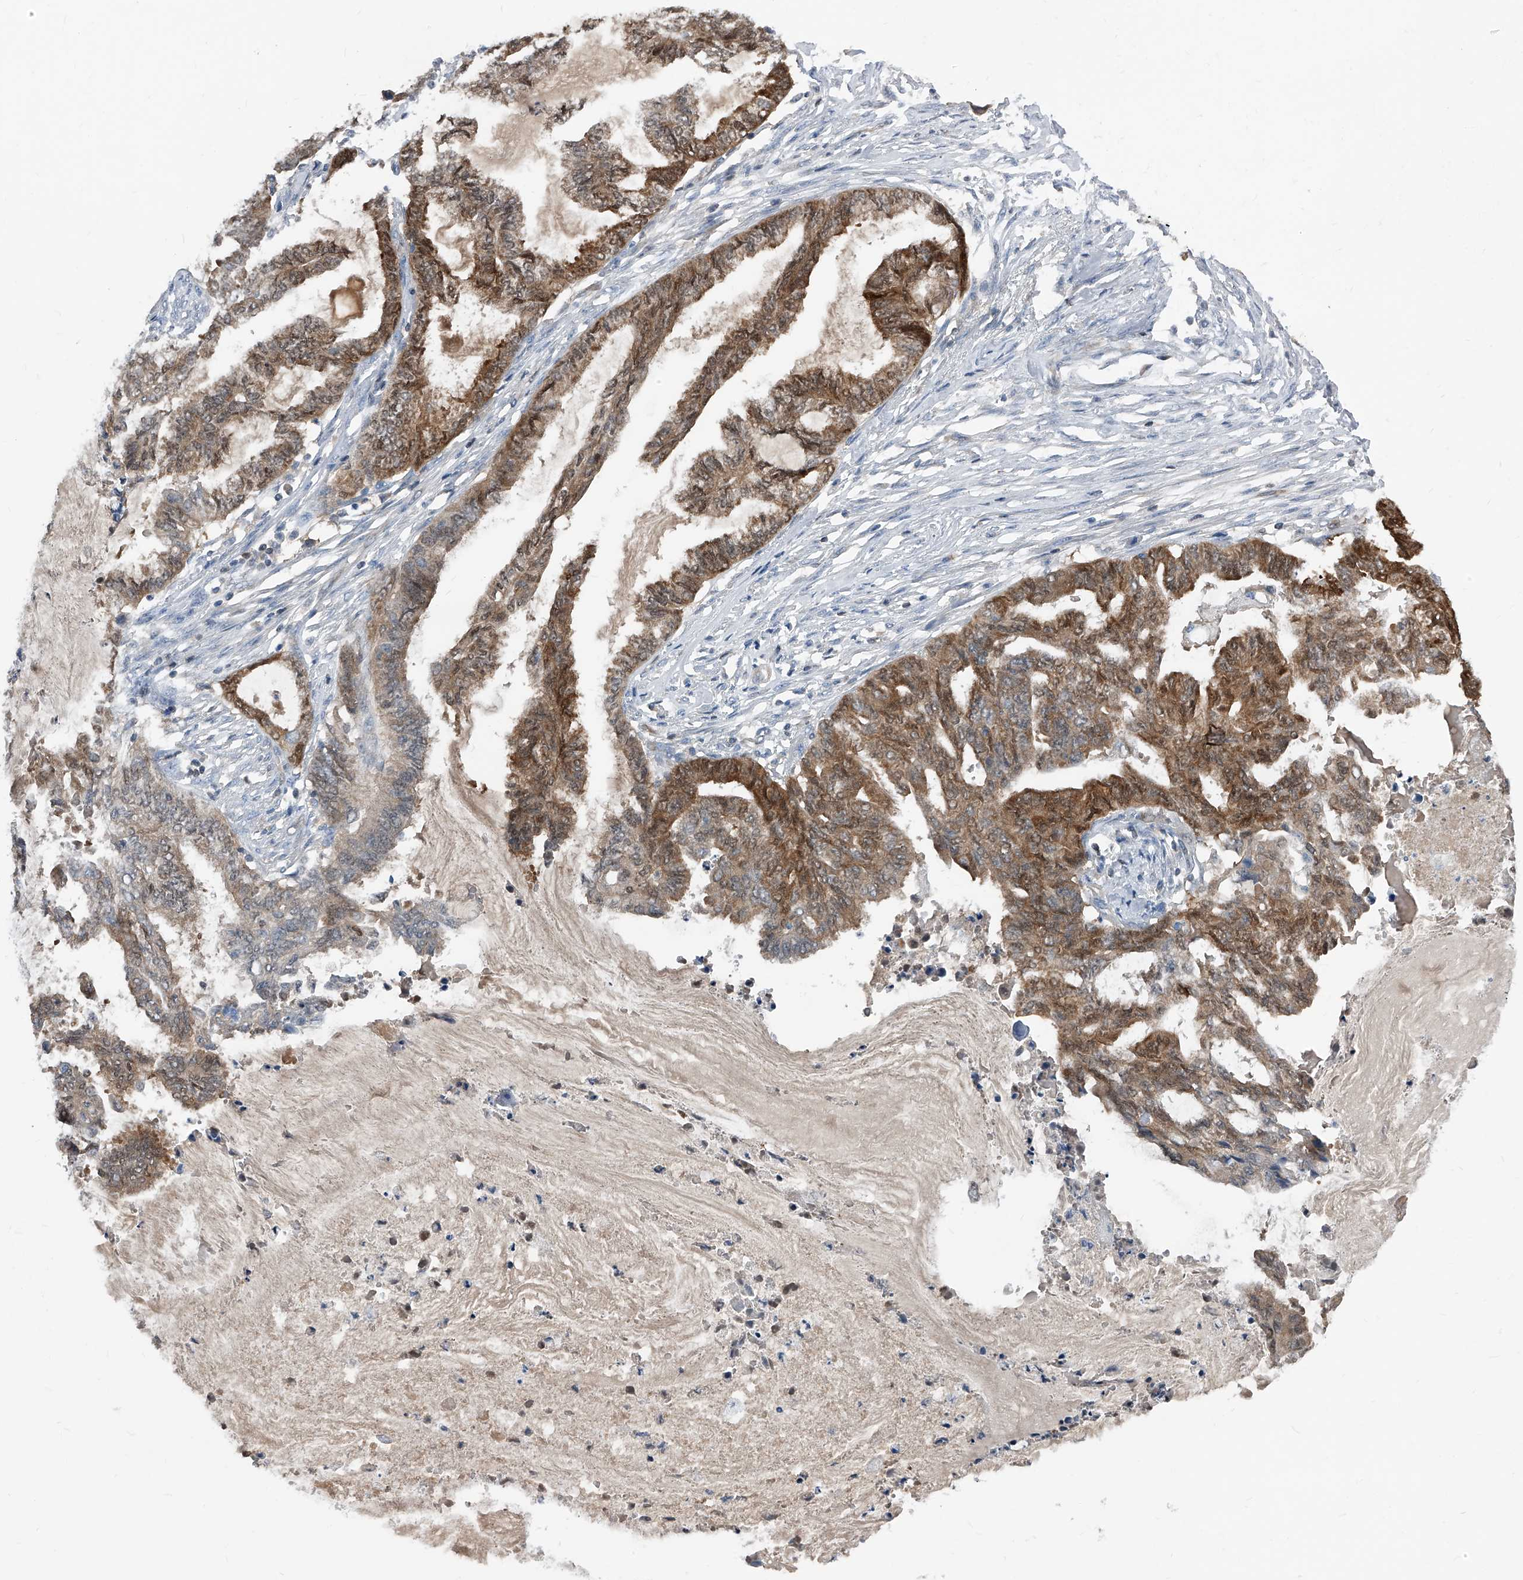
{"staining": {"intensity": "moderate", "quantity": "25%-75%", "location": "cytoplasmic/membranous,nuclear"}, "tissue": "endometrial cancer", "cell_type": "Tumor cells", "image_type": "cancer", "snomed": [{"axis": "morphology", "description": "Adenocarcinoma, NOS"}, {"axis": "topography", "description": "Endometrium"}], "caption": "Immunohistochemistry (DAB (3,3'-diaminobenzidine)) staining of human adenocarcinoma (endometrial) demonstrates moderate cytoplasmic/membranous and nuclear protein positivity in about 25%-75% of tumor cells.", "gene": "MAP2K6", "patient": {"sex": "female", "age": 86}}